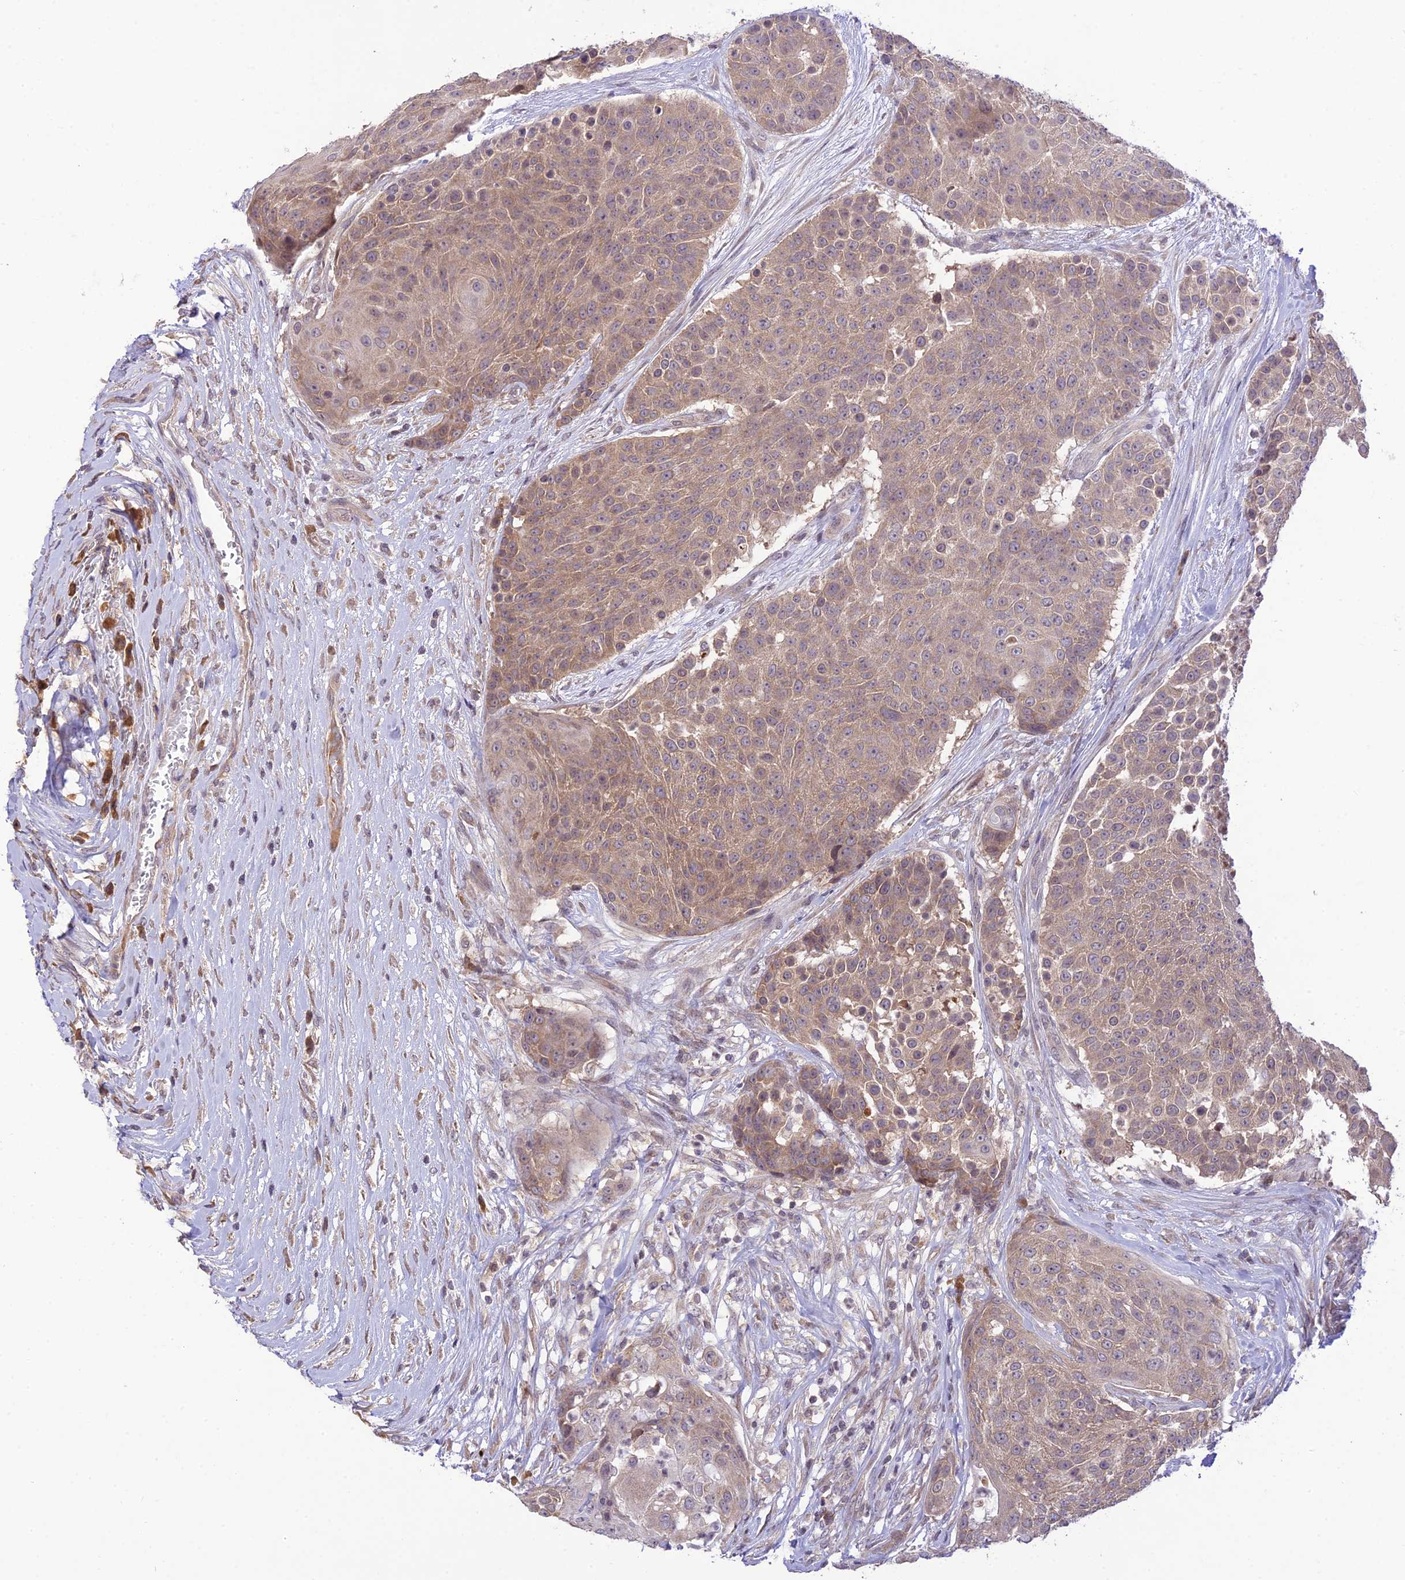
{"staining": {"intensity": "moderate", "quantity": ">75%", "location": "cytoplasmic/membranous"}, "tissue": "urothelial cancer", "cell_type": "Tumor cells", "image_type": "cancer", "snomed": [{"axis": "morphology", "description": "Urothelial carcinoma, High grade"}, {"axis": "topography", "description": "Urinary bladder"}], "caption": "Urothelial cancer stained for a protein (brown) reveals moderate cytoplasmic/membranous positive staining in about >75% of tumor cells.", "gene": "TEKT1", "patient": {"sex": "female", "age": 63}}